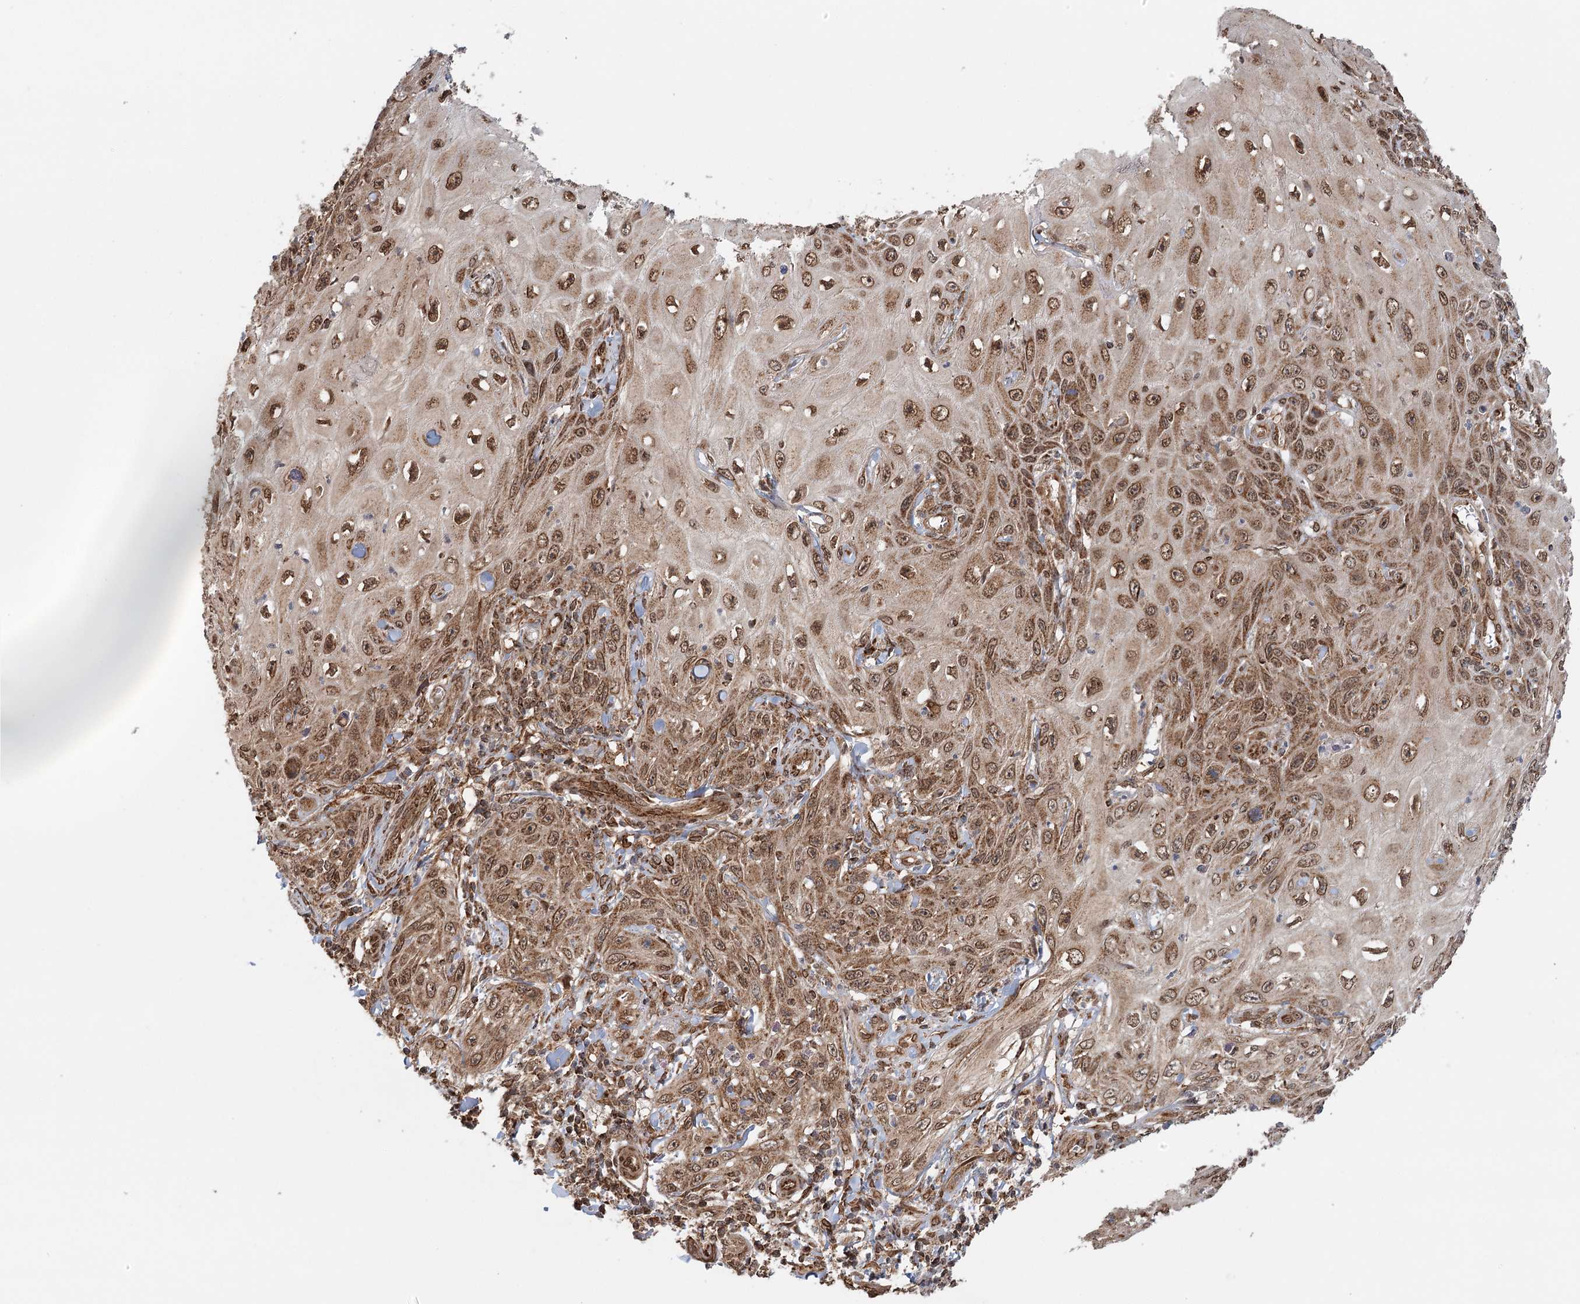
{"staining": {"intensity": "moderate", "quantity": ">75%", "location": "cytoplasmic/membranous"}, "tissue": "skin cancer", "cell_type": "Tumor cells", "image_type": "cancer", "snomed": [{"axis": "morphology", "description": "Squamous cell carcinoma, NOS"}, {"axis": "topography", "description": "Skin"}], "caption": "IHC (DAB (3,3'-diaminobenzidine)) staining of skin cancer demonstrates moderate cytoplasmic/membranous protein positivity in approximately >75% of tumor cells.", "gene": "BCKDHA", "patient": {"sex": "female", "age": 73}}